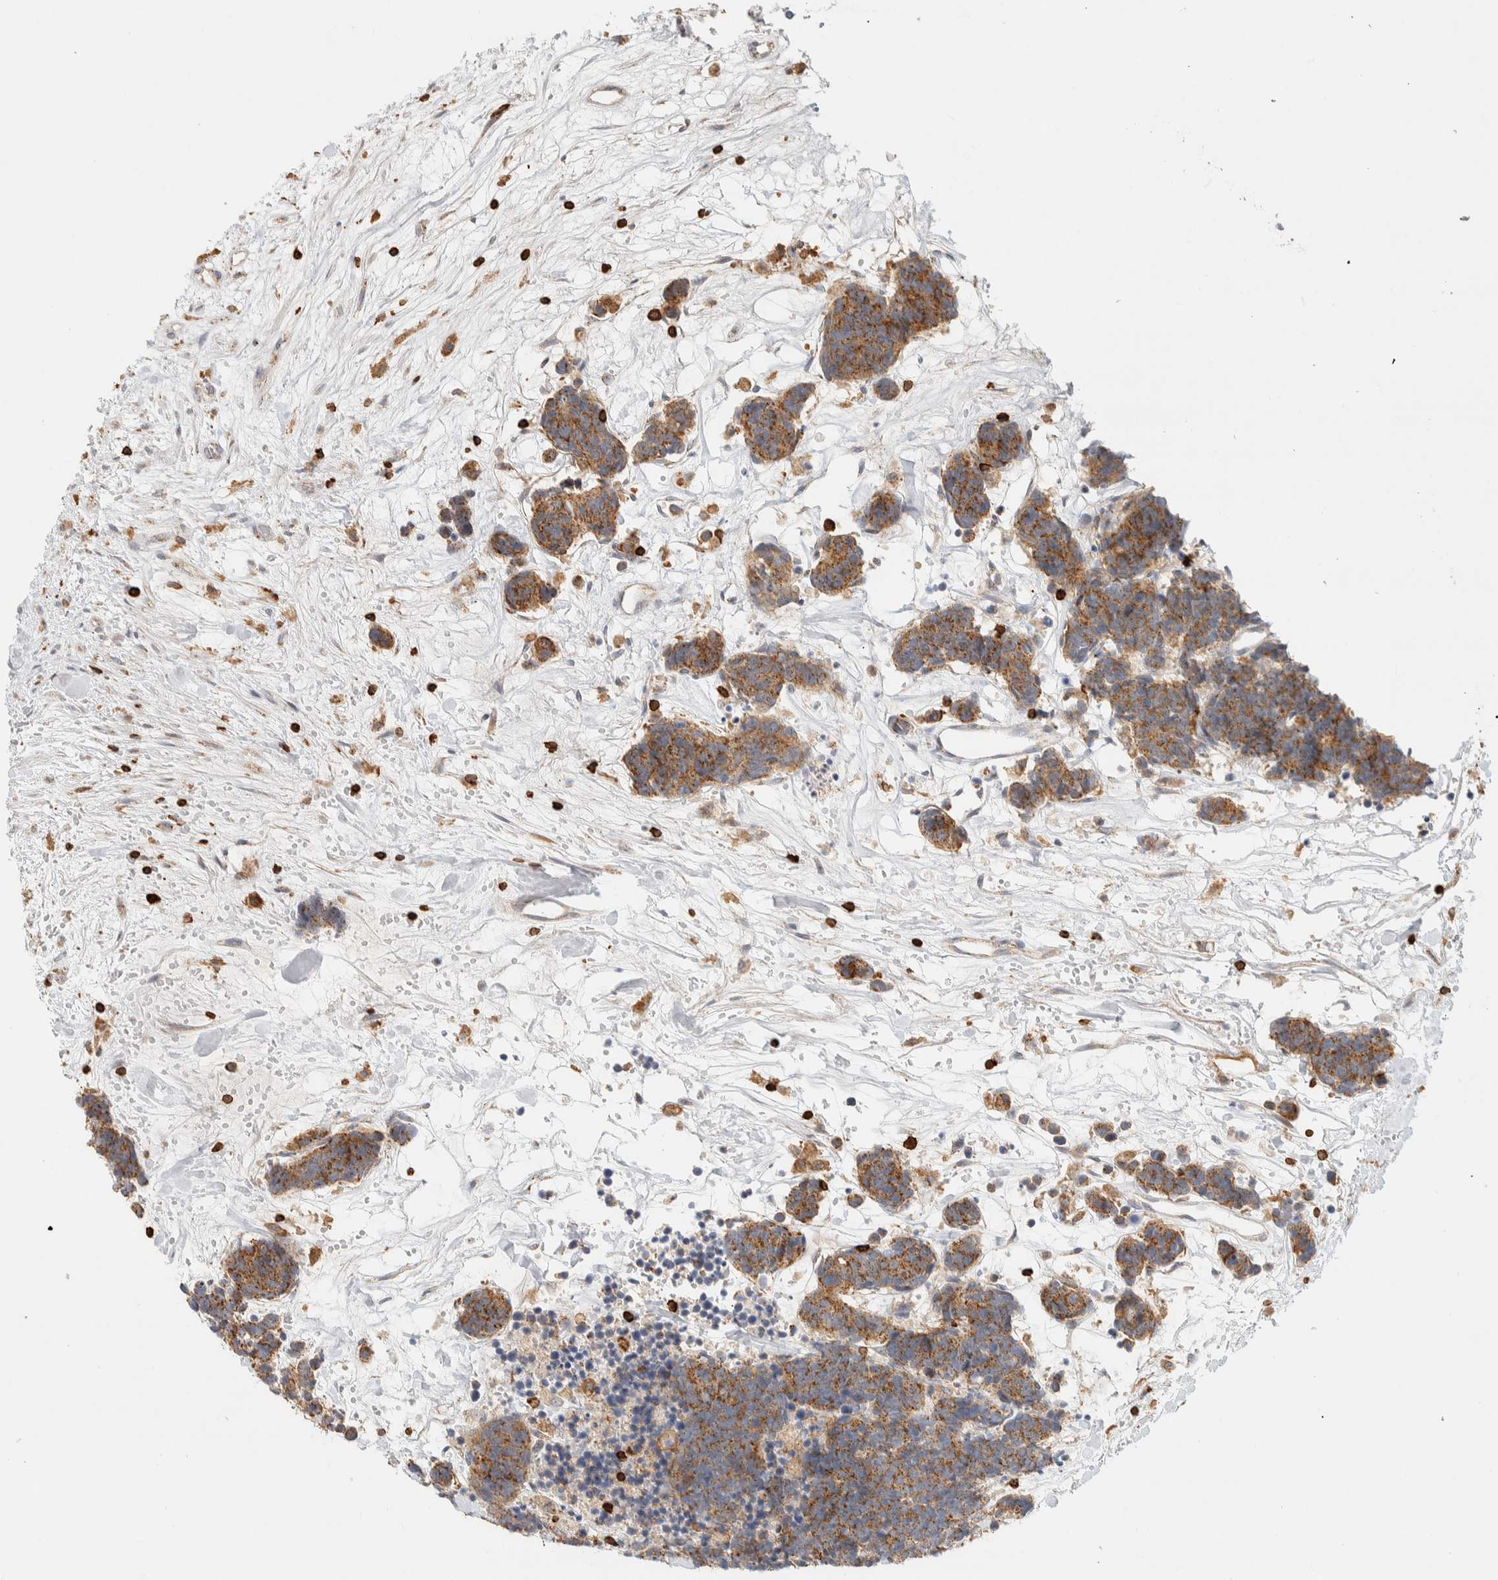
{"staining": {"intensity": "moderate", "quantity": ">75%", "location": "cytoplasmic/membranous"}, "tissue": "carcinoid", "cell_type": "Tumor cells", "image_type": "cancer", "snomed": [{"axis": "morphology", "description": "Carcinoma, NOS"}, {"axis": "morphology", "description": "Carcinoid, malignant, NOS"}, {"axis": "topography", "description": "Urinary bladder"}], "caption": "The micrograph shows staining of carcinoma, revealing moderate cytoplasmic/membranous protein positivity (brown color) within tumor cells.", "gene": "RUNDC1", "patient": {"sex": "male", "age": 57}}